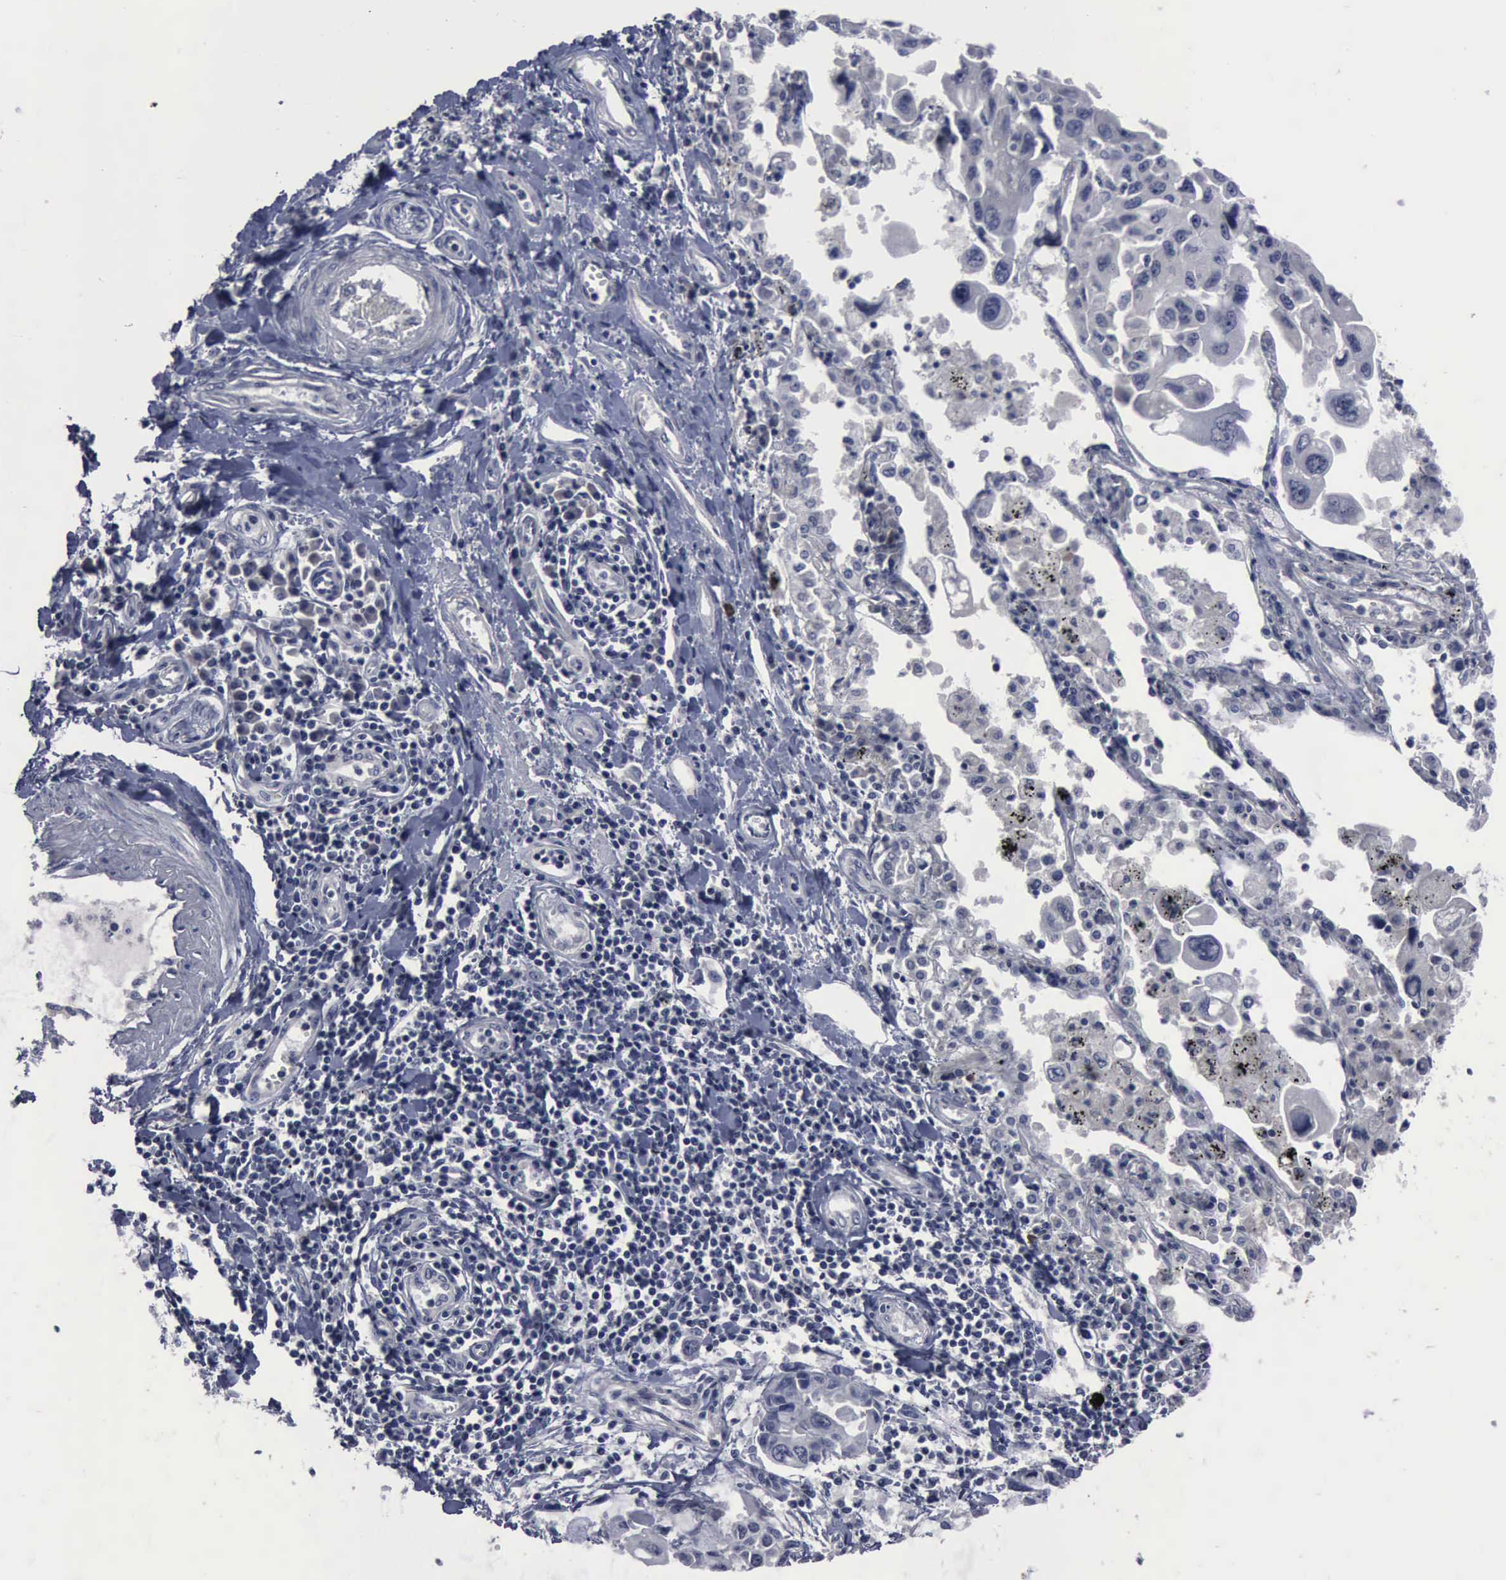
{"staining": {"intensity": "negative", "quantity": "none", "location": "none"}, "tissue": "lung cancer", "cell_type": "Tumor cells", "image_type": "cancer", "snomed": [{"axis": "morphology", "description": "Adenocarcinoma, NOS"}, {"axis": "topography", "description": "Lung"}], "caption": "Micrograph shows no protein staining in tumor cells of lung cancer tissue. (Stains: DAB immunohistochemistry (IHC) with hematoxylin counter stain, Microscopy: brightfield microscopy at high magnification).", "gene": "MYO18B", "patient": {"sex": "male", "age": 64}}